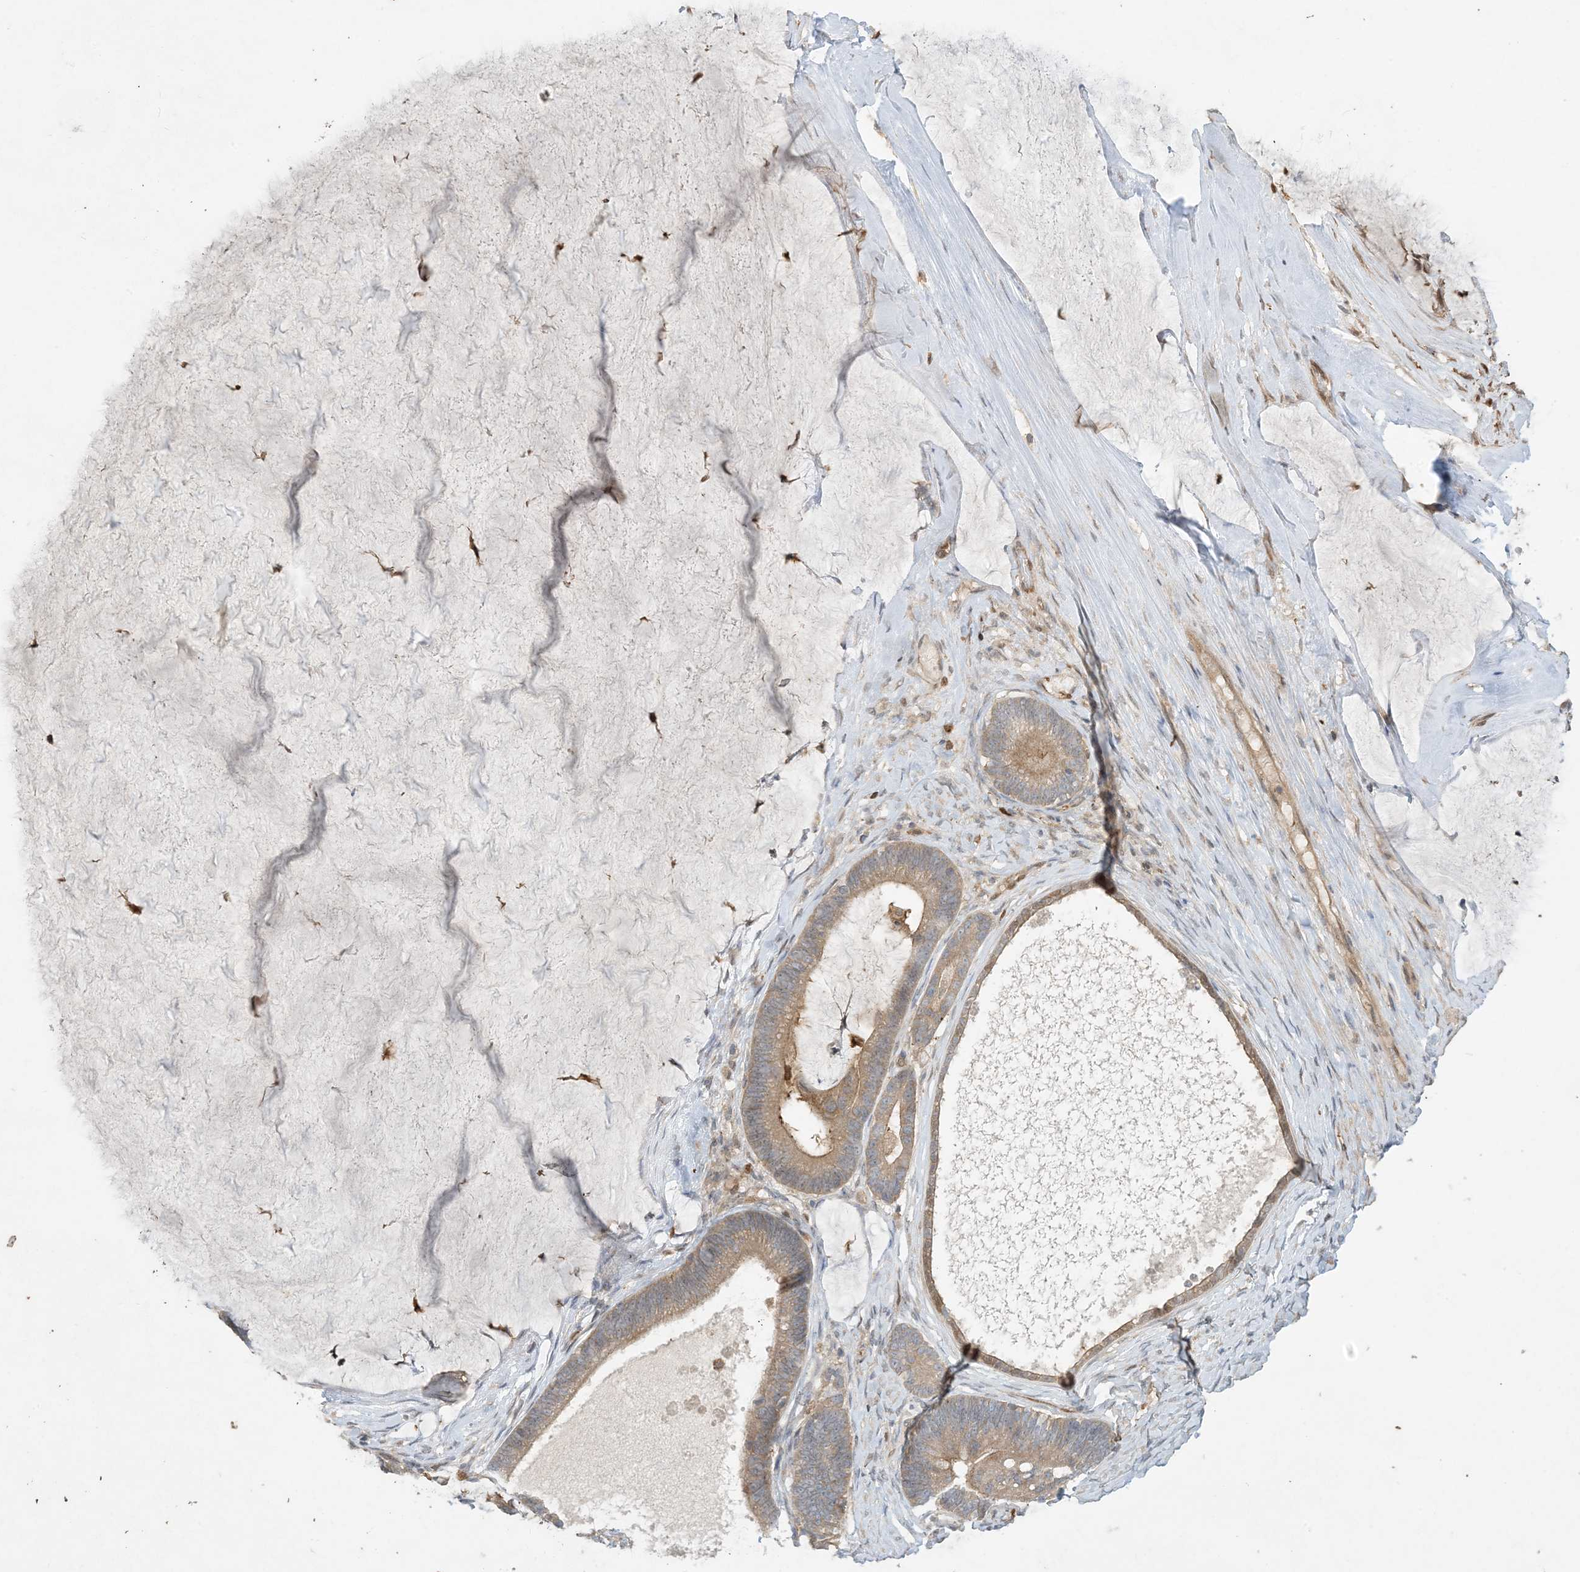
{"staining": {"intensity": "weak", "quantity": ">75%", "location": "cytoplasmic/membranous"}, "tissue": "ovarian cancer", "cell_type": "Tumor cells", "image_type": "cancer", "snomed": [{"axis": "morphology", "description": "Cystadenocarcinoma, mucinous, NOS"}, {"axis": "topography", "description": "Ovary"}], "caption": "Protein staining of ovarian cancer (mucinous cystadenocarcinoma) tissue reveals weak cytoplasmic/membranous staining in approximately >75% of tumor cells.", "gene": "TMSB4X", "patient": {"sex": "female", "age": 61}}